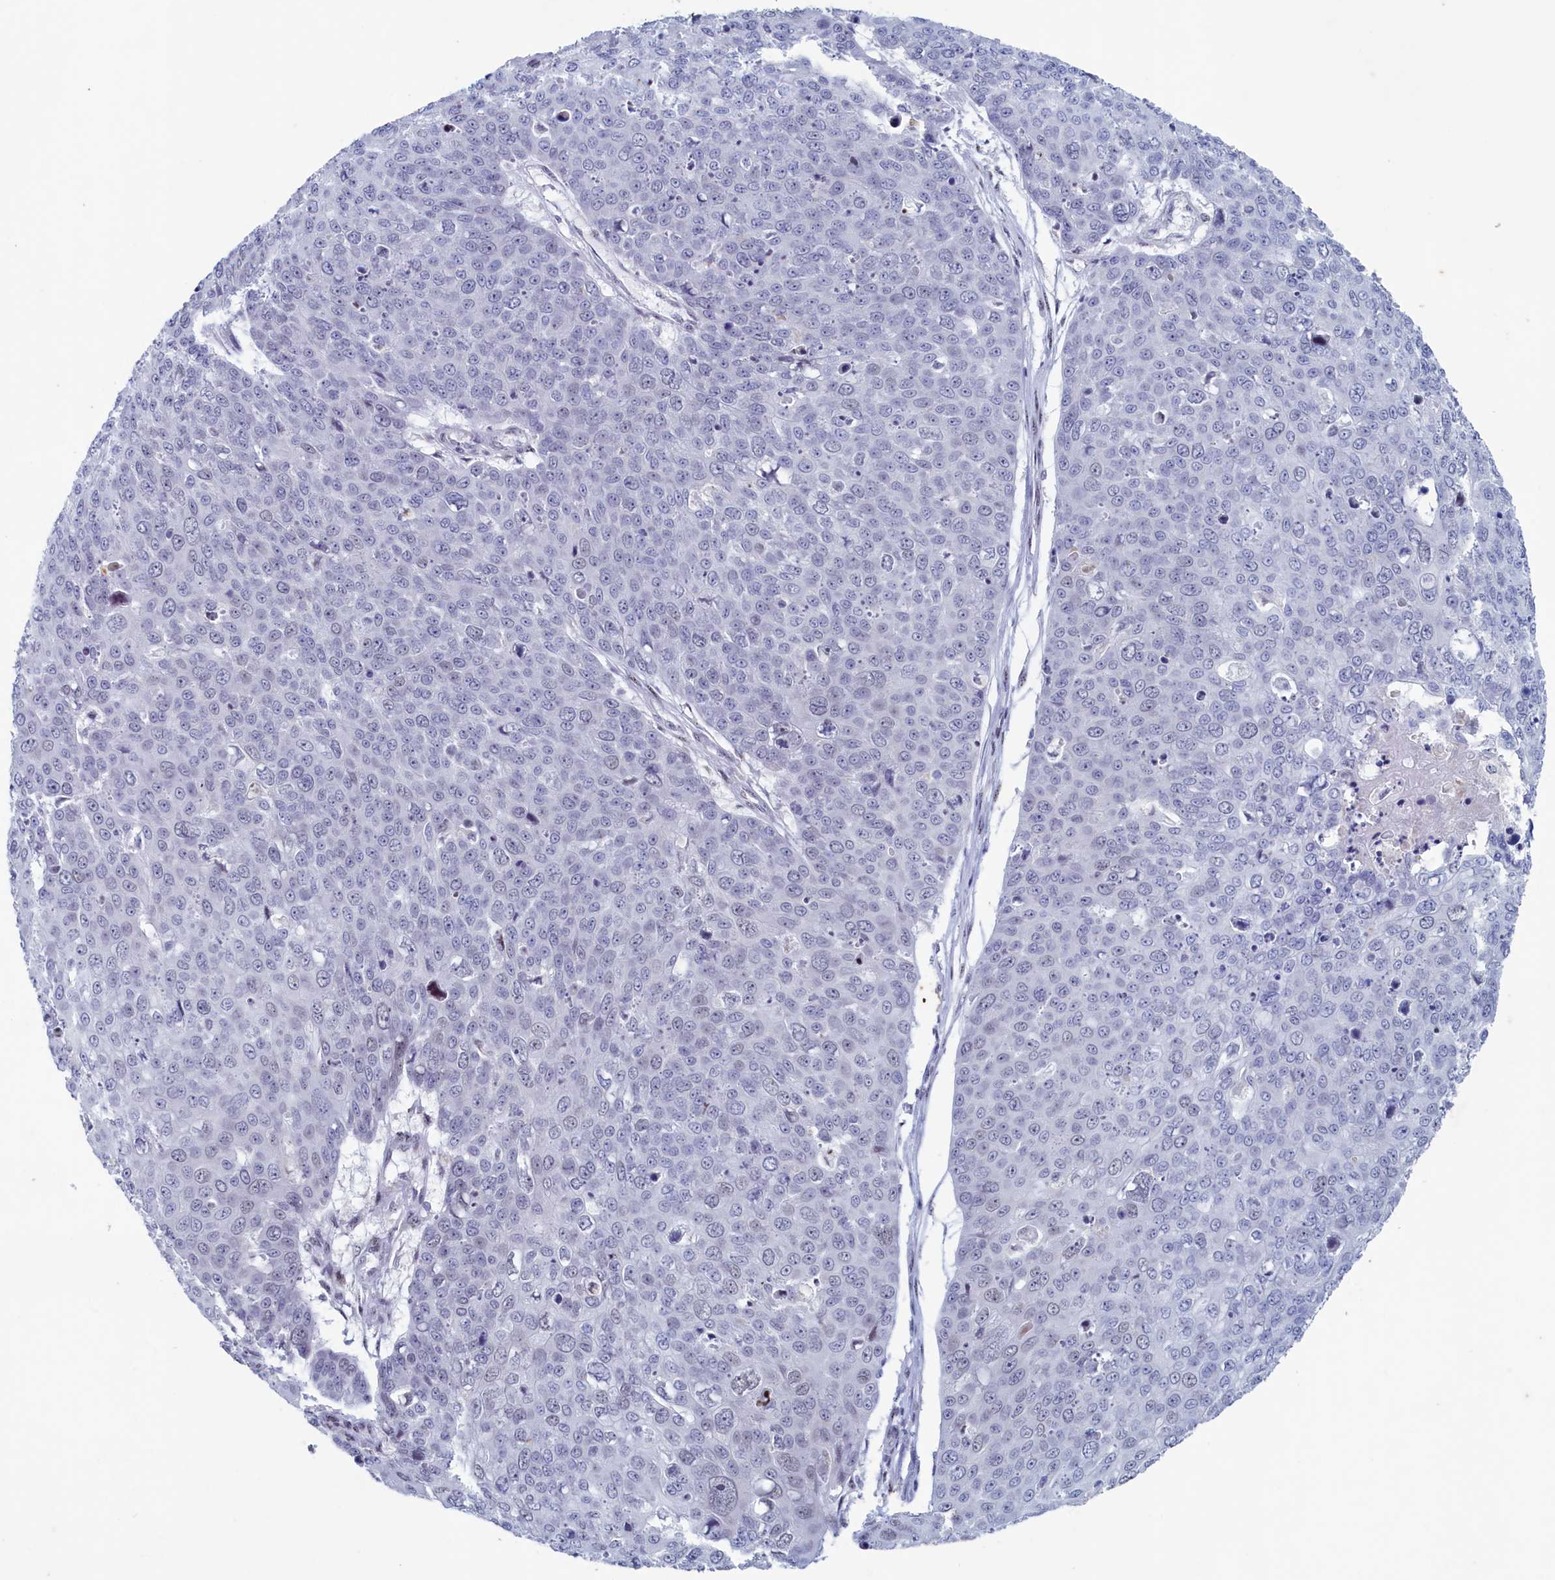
{"staining": {"intensity": "negative", "quantity": "none", "location": "none"}, "tissue": "skin cancer", "cell_type": "Tumor cells", "image_type": "cancer", "snomed": [{"axis": "morphology", "description": "Squamous cell carcinoma, NOS"}, {"axis": "topography", "description": "Skin"}], "caption": "Squamous cell carcinoma (skin) stained for a protein using IHC shows no expression tumor cells.", "gene": "WDR76", "patient": {"sex": "male", "age": 71}}